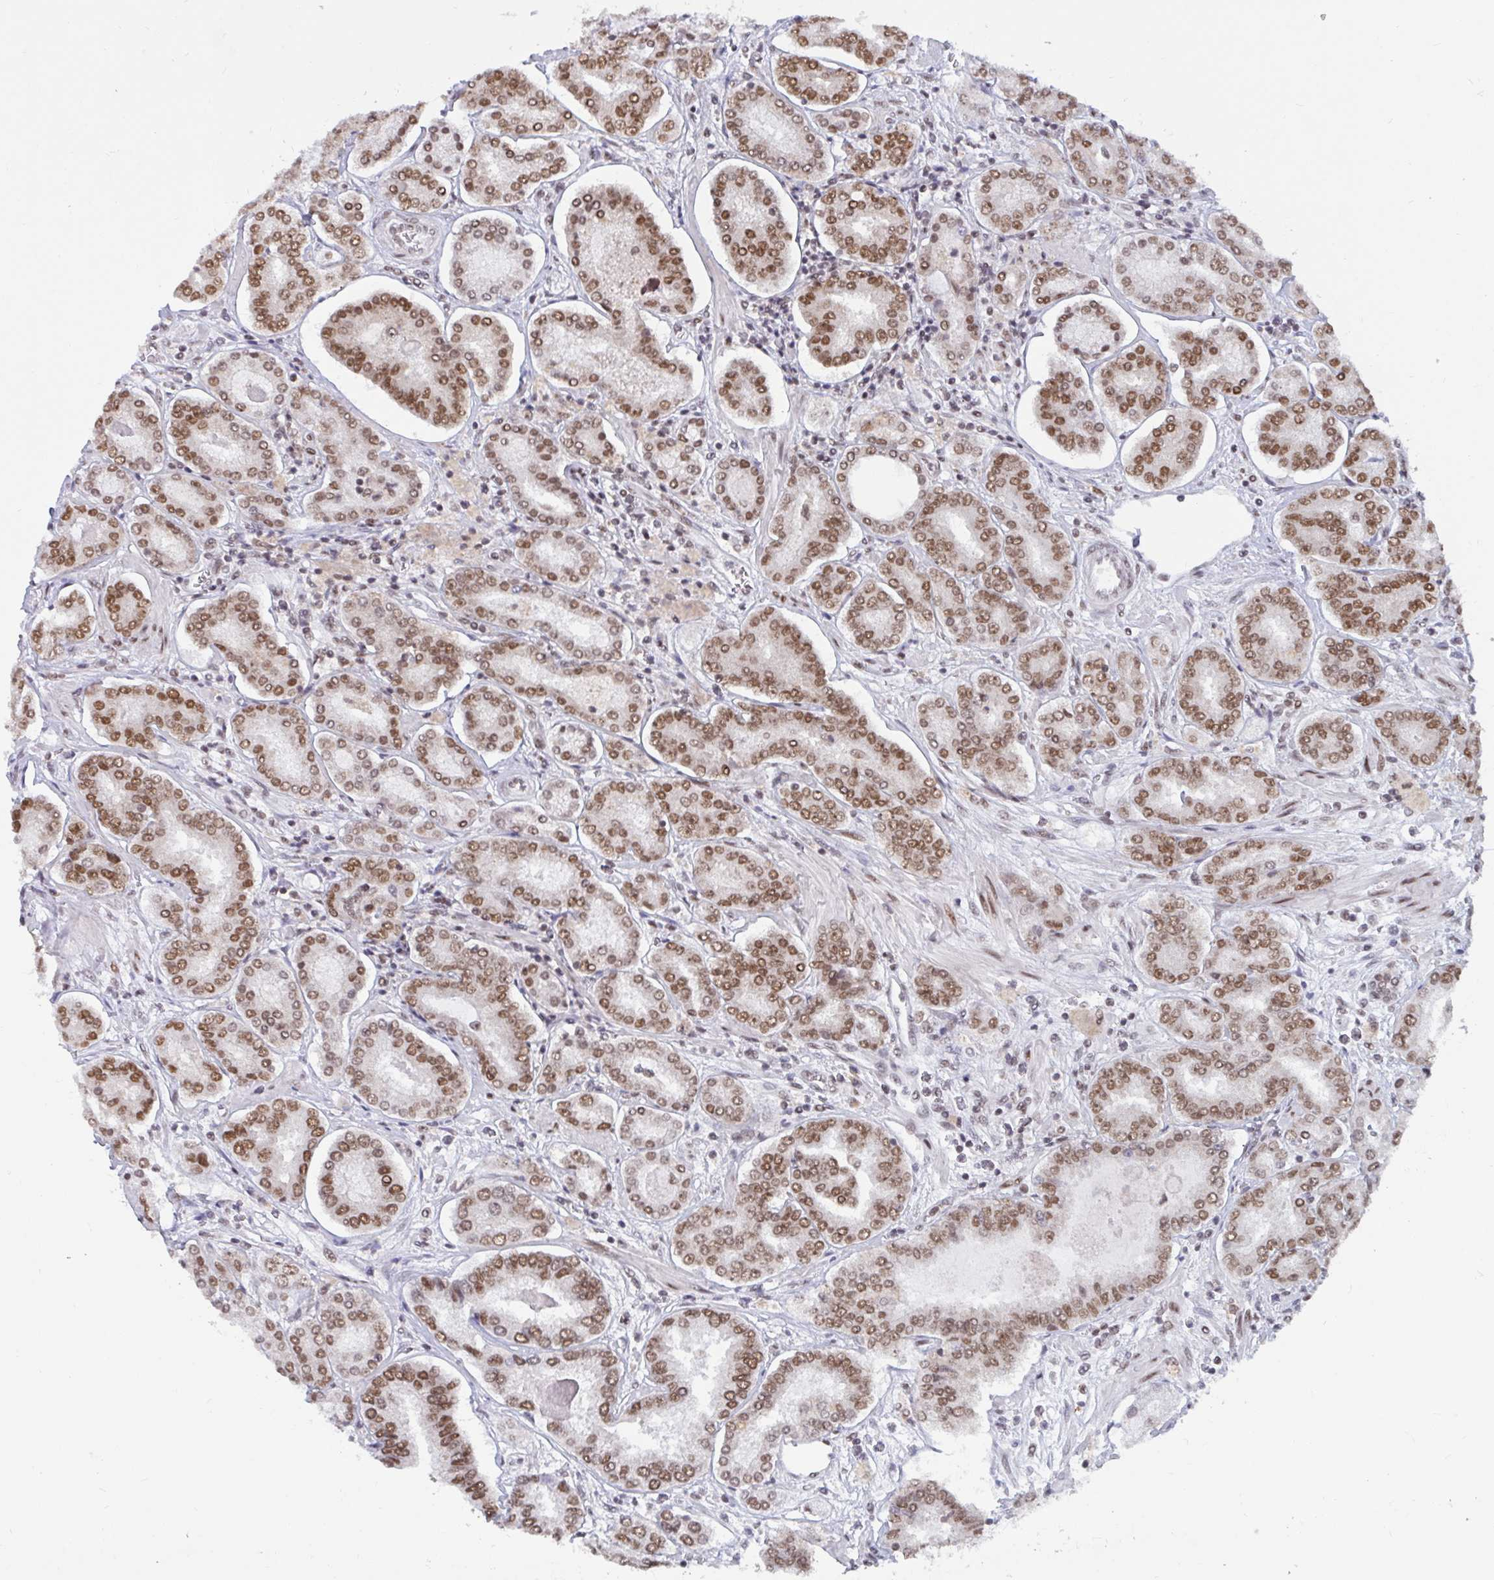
{"staining": {"intensity": "moderate", "quantity": ">75%", "location": "nuclear"}, "tissue": "prostate cancer", "cell_type": "Tumor cells", "image_type": "cancer", "snomed": [{"axis": "morphology", "description": "Adenocarcinoma, High grade"}, {"axis": "topography", "description": "Prostate"}], "caption": "Immunohistochemistry (DAB) staining of human adenocarcinoma (high-grade) (prostate) displays moderate nuclear protein staining in approximately >75% of tumor cells.", "gene": "PHF10", "patient": {"sex": "male", "age": 72}}